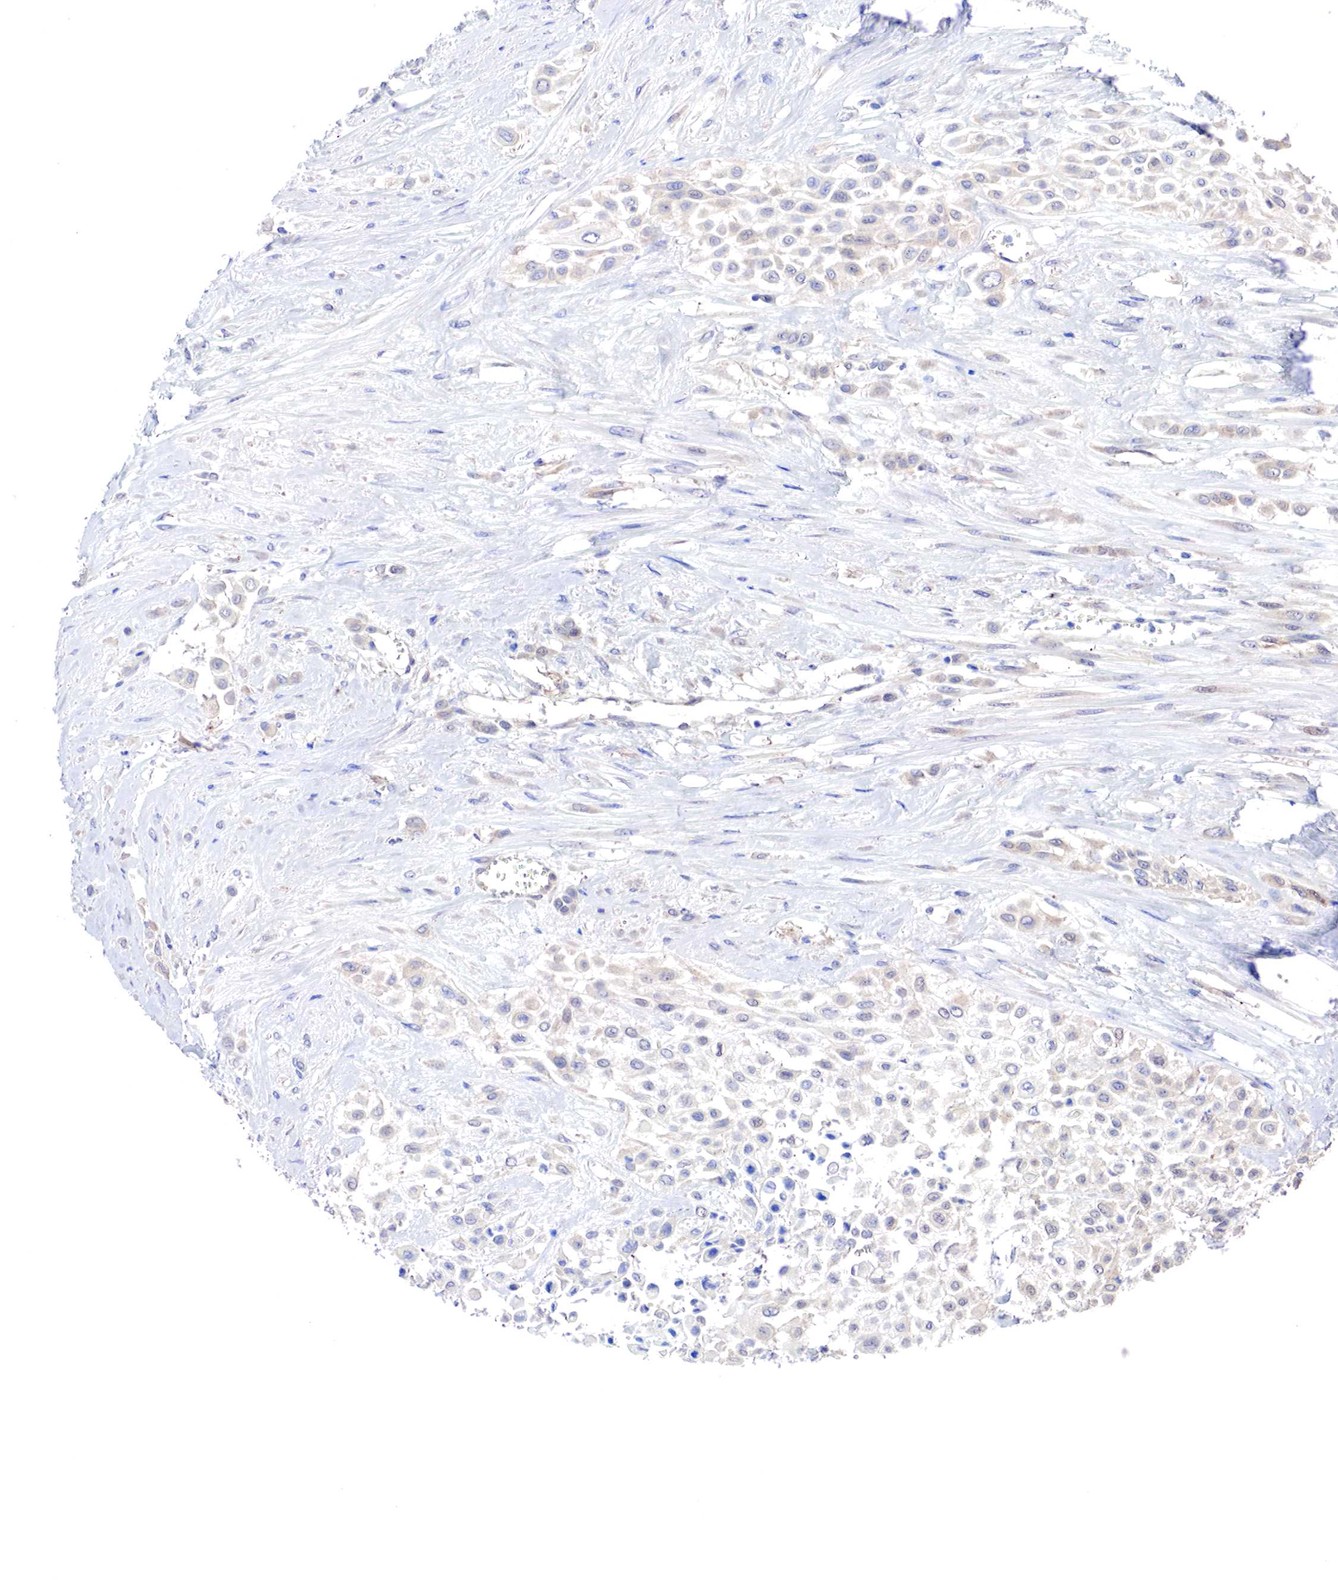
{"staining": {"intensity": "weak", "quantity": "25%-75%", "location": "cytoplasmic/membranous"}, "tissue": "urothelial cancer", "cell_type": "Tumor cells", "image_type": "cancer", "snomed": [{"axis": "morphology", "description": "Urothelial carcinoma, High grade"}, {"axis": "topography", "description": "Urinary bladder"}], "caption": "A brown stain labels weak cytoplasmic/membranous positivity of a protein in urothelial cancer tumor cells.", "gene": "PABIR2", "patient": {"sex": "male", "age": 57}}